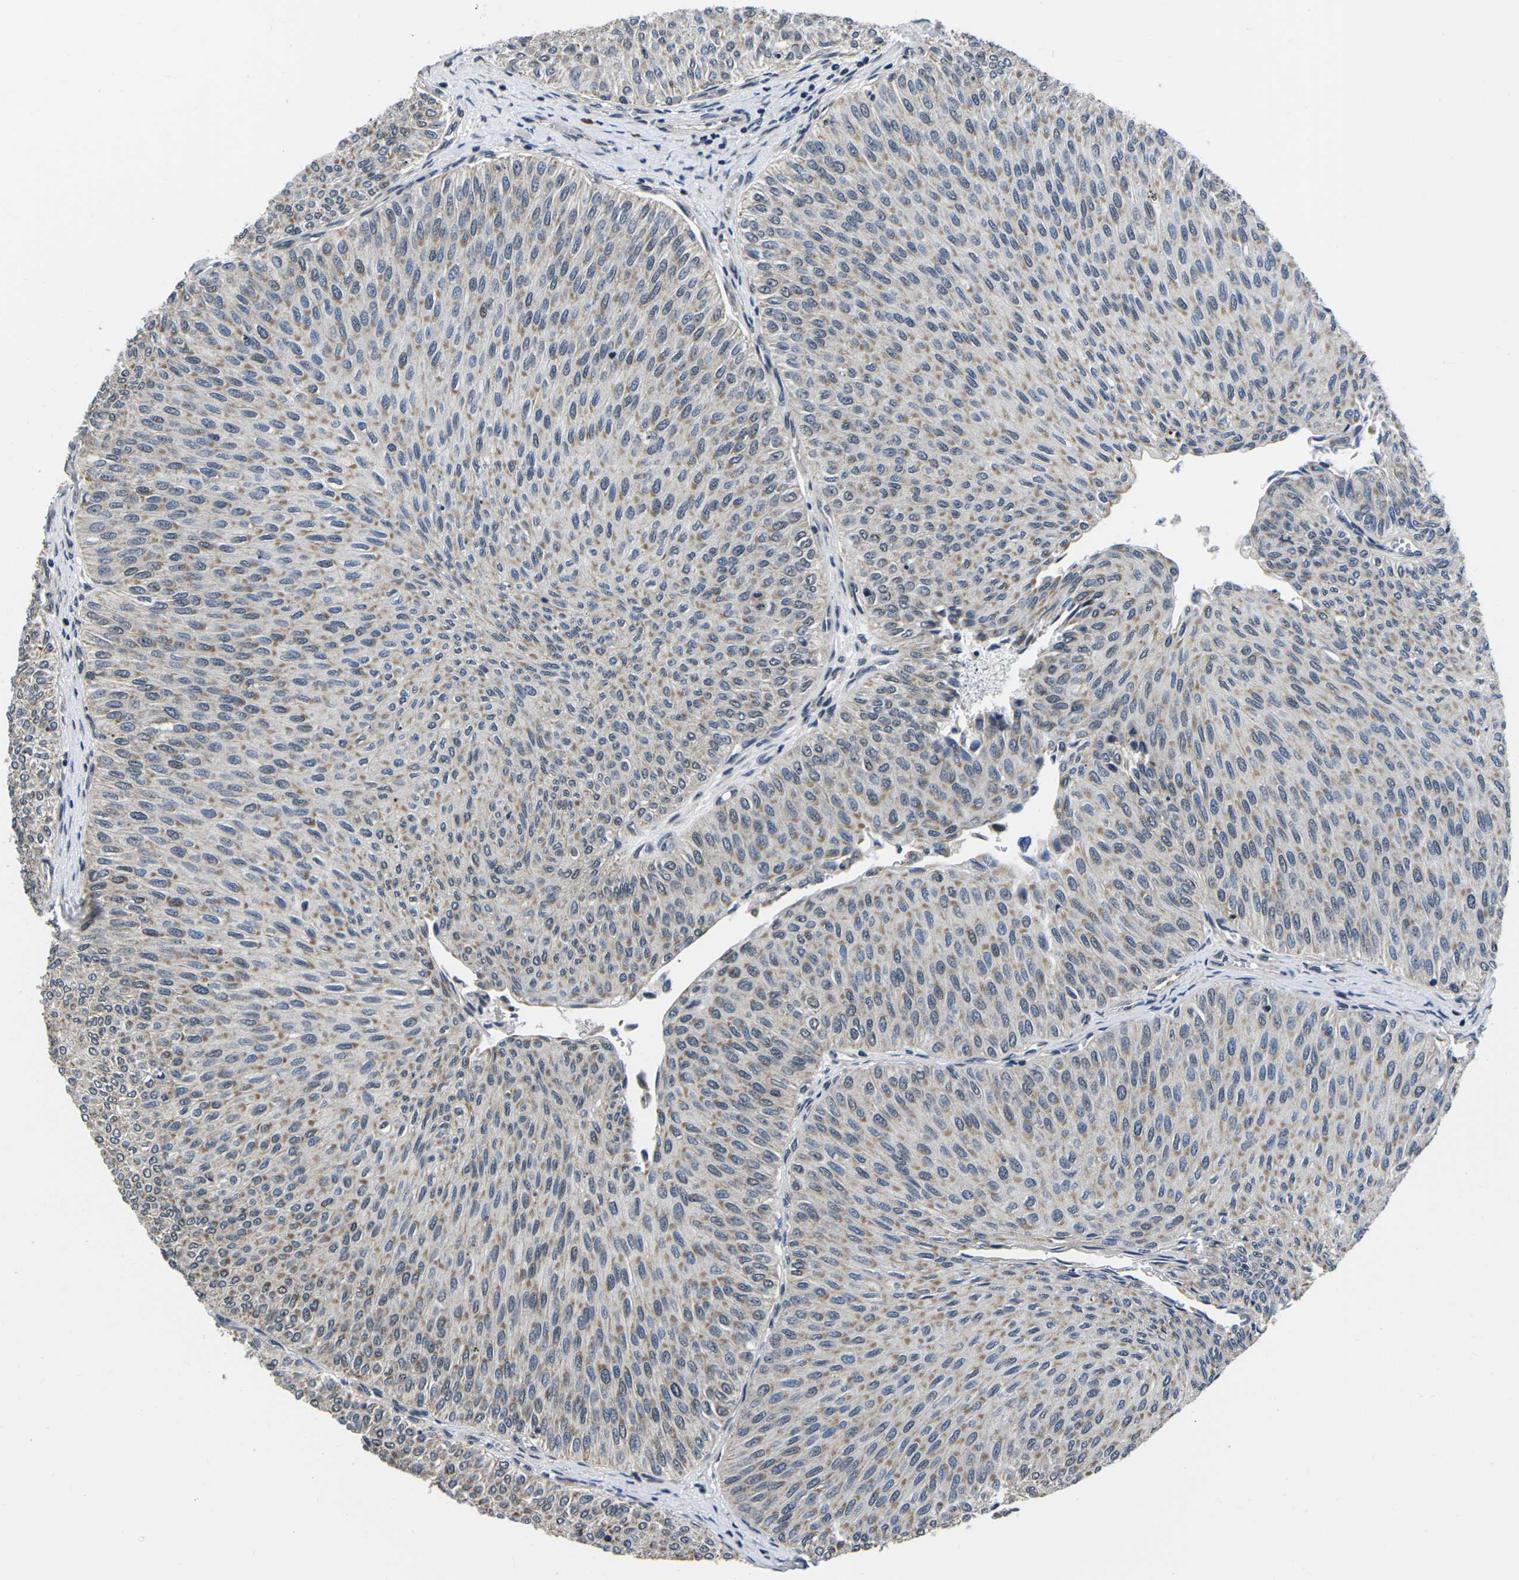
{"staining": {"intensity": "weak", "quantity": "<25%", "location": "nuclear"}, "tissue": "urothelial cancer", "cell_type": "Tumor cells", "image_type": "cancer", "snomed": [{"axis": "morphology", "description": "Urothelial carcinoma, Low grade"}, {"axis": "topography", "description": "Urinary bladder"}], "caption": "Image shows no significant protein expression in tumor cells of urothelial cancer. (DAB (3,3'-diaminobenzidine) immunohistochemistry (IHC), high magnification).", "gene": "CCNE1", "patient": {"sex": "male", "age": 78}}